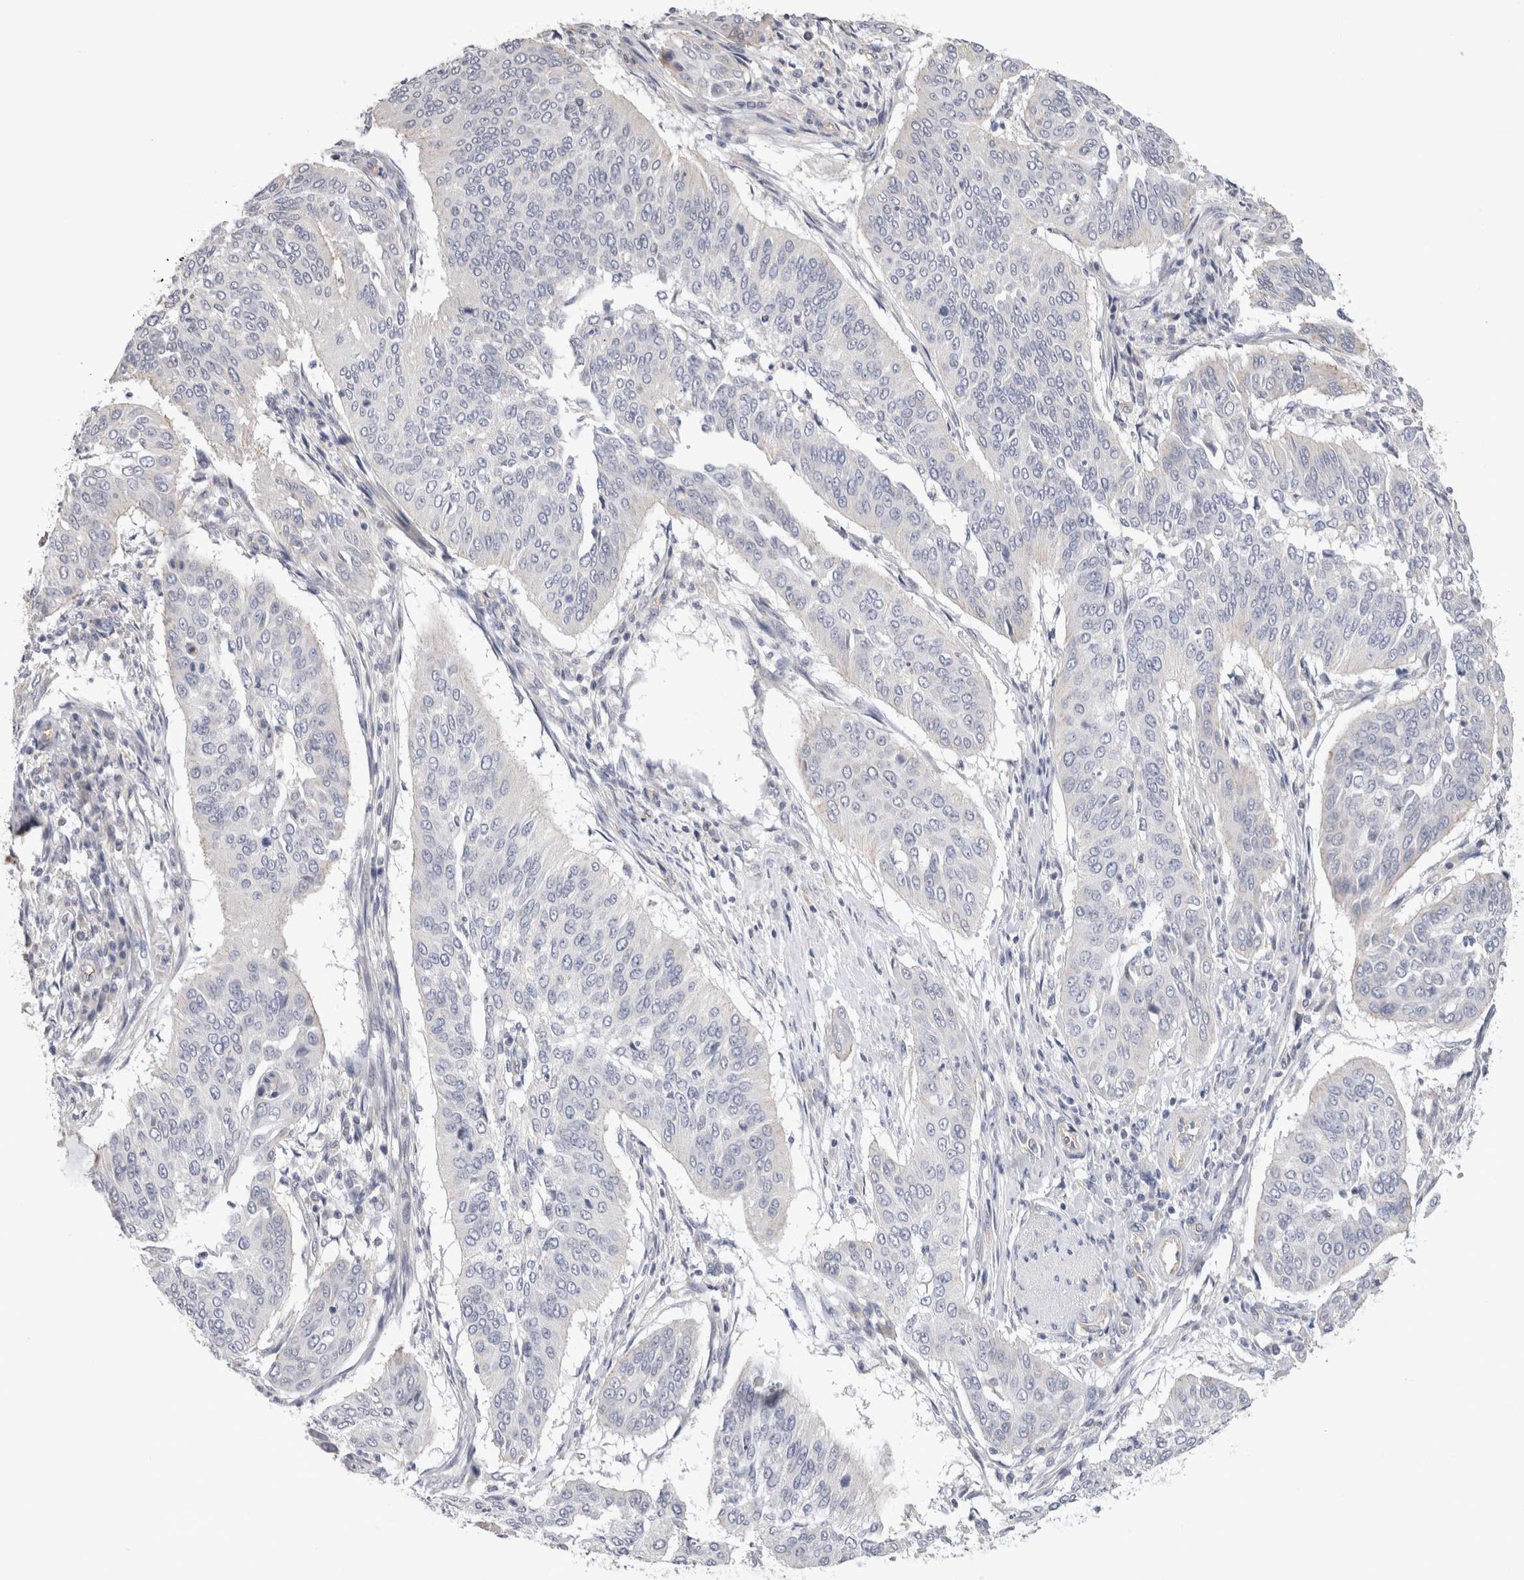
{"staining": {"intensity": "negative", "quantity": "none", "location": "none"}, "tissue": "cervical cancer", "cell_type": "Tumor cells", "image_type": "cancer", "snomed": [{"axis": "morphology", "description": "Normal tissue, NOS"}, {"axis": "morphology", "description": "Squamous cell carcinoma, NOS"}, {"axis": "topography", "description": "Cervix"}], "caption": "Protein analysis of cervical squamous cell carcinoma exhibits no significant positivity in tumor cells.", "gene": "AFP", "patient": {"sex": "female", "age": 39}}